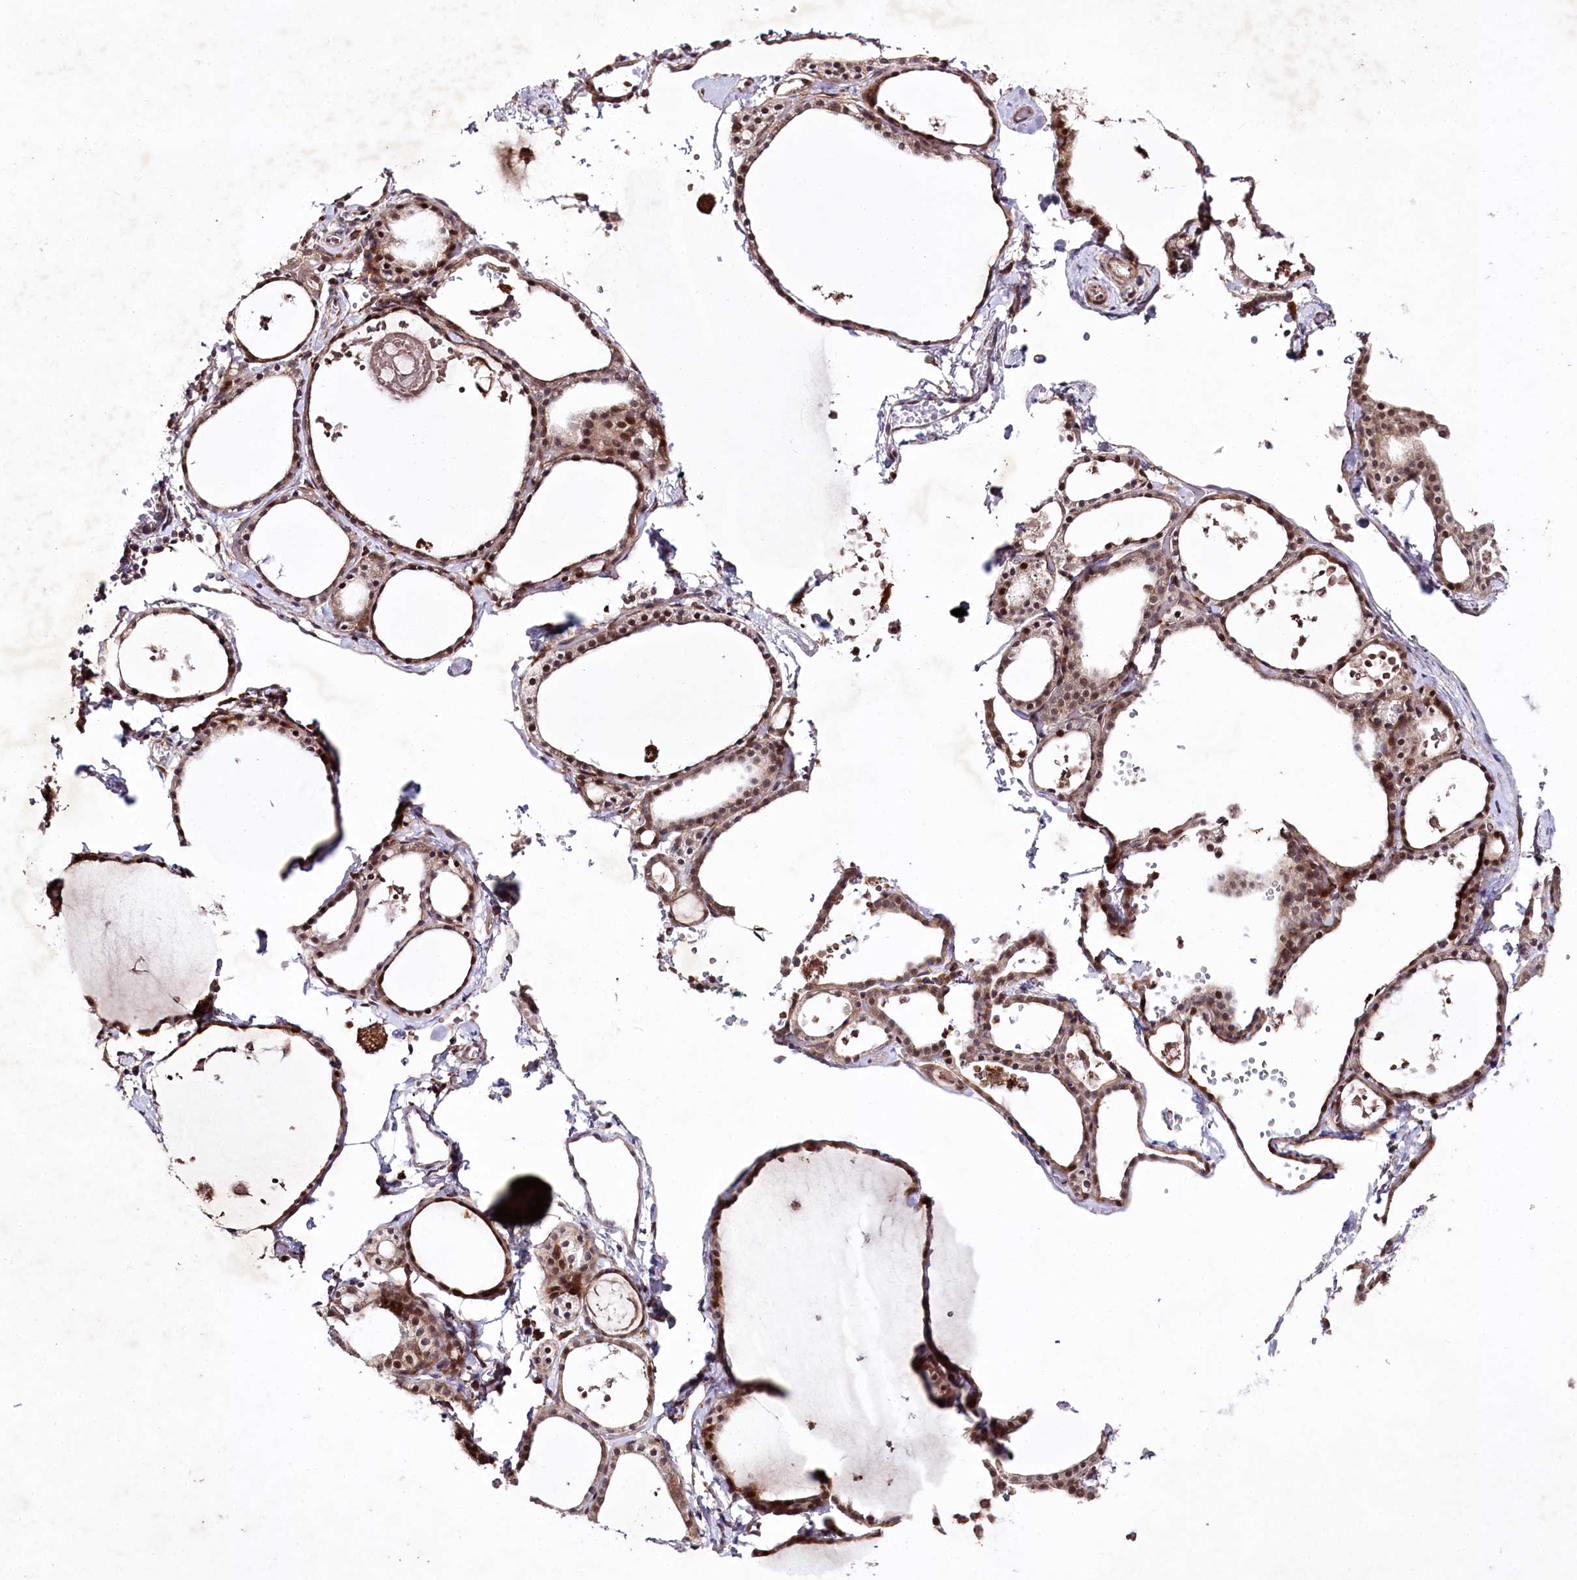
{"staining": {"intensity": "strong", "quantity": ">75%", "location": "cytoplasmic/membranous,nuclear"}, "tissue": "thyroid gland", "cell_type": "Glandular cells", "image_type": "normal", "snomed": [{"axis": "morphology", "description": "Normal tissue, NOS"}, {"axis": "topography", "description": "Thyroid gland"}], "caption": "A brown stain highlights strong cytoplasmic/membranous,nuclear expression of a protein in glandular cells of unremarkable thyroid gland.", "gene": "DMP1", "patient": {"sex": "male", "age": 56}}